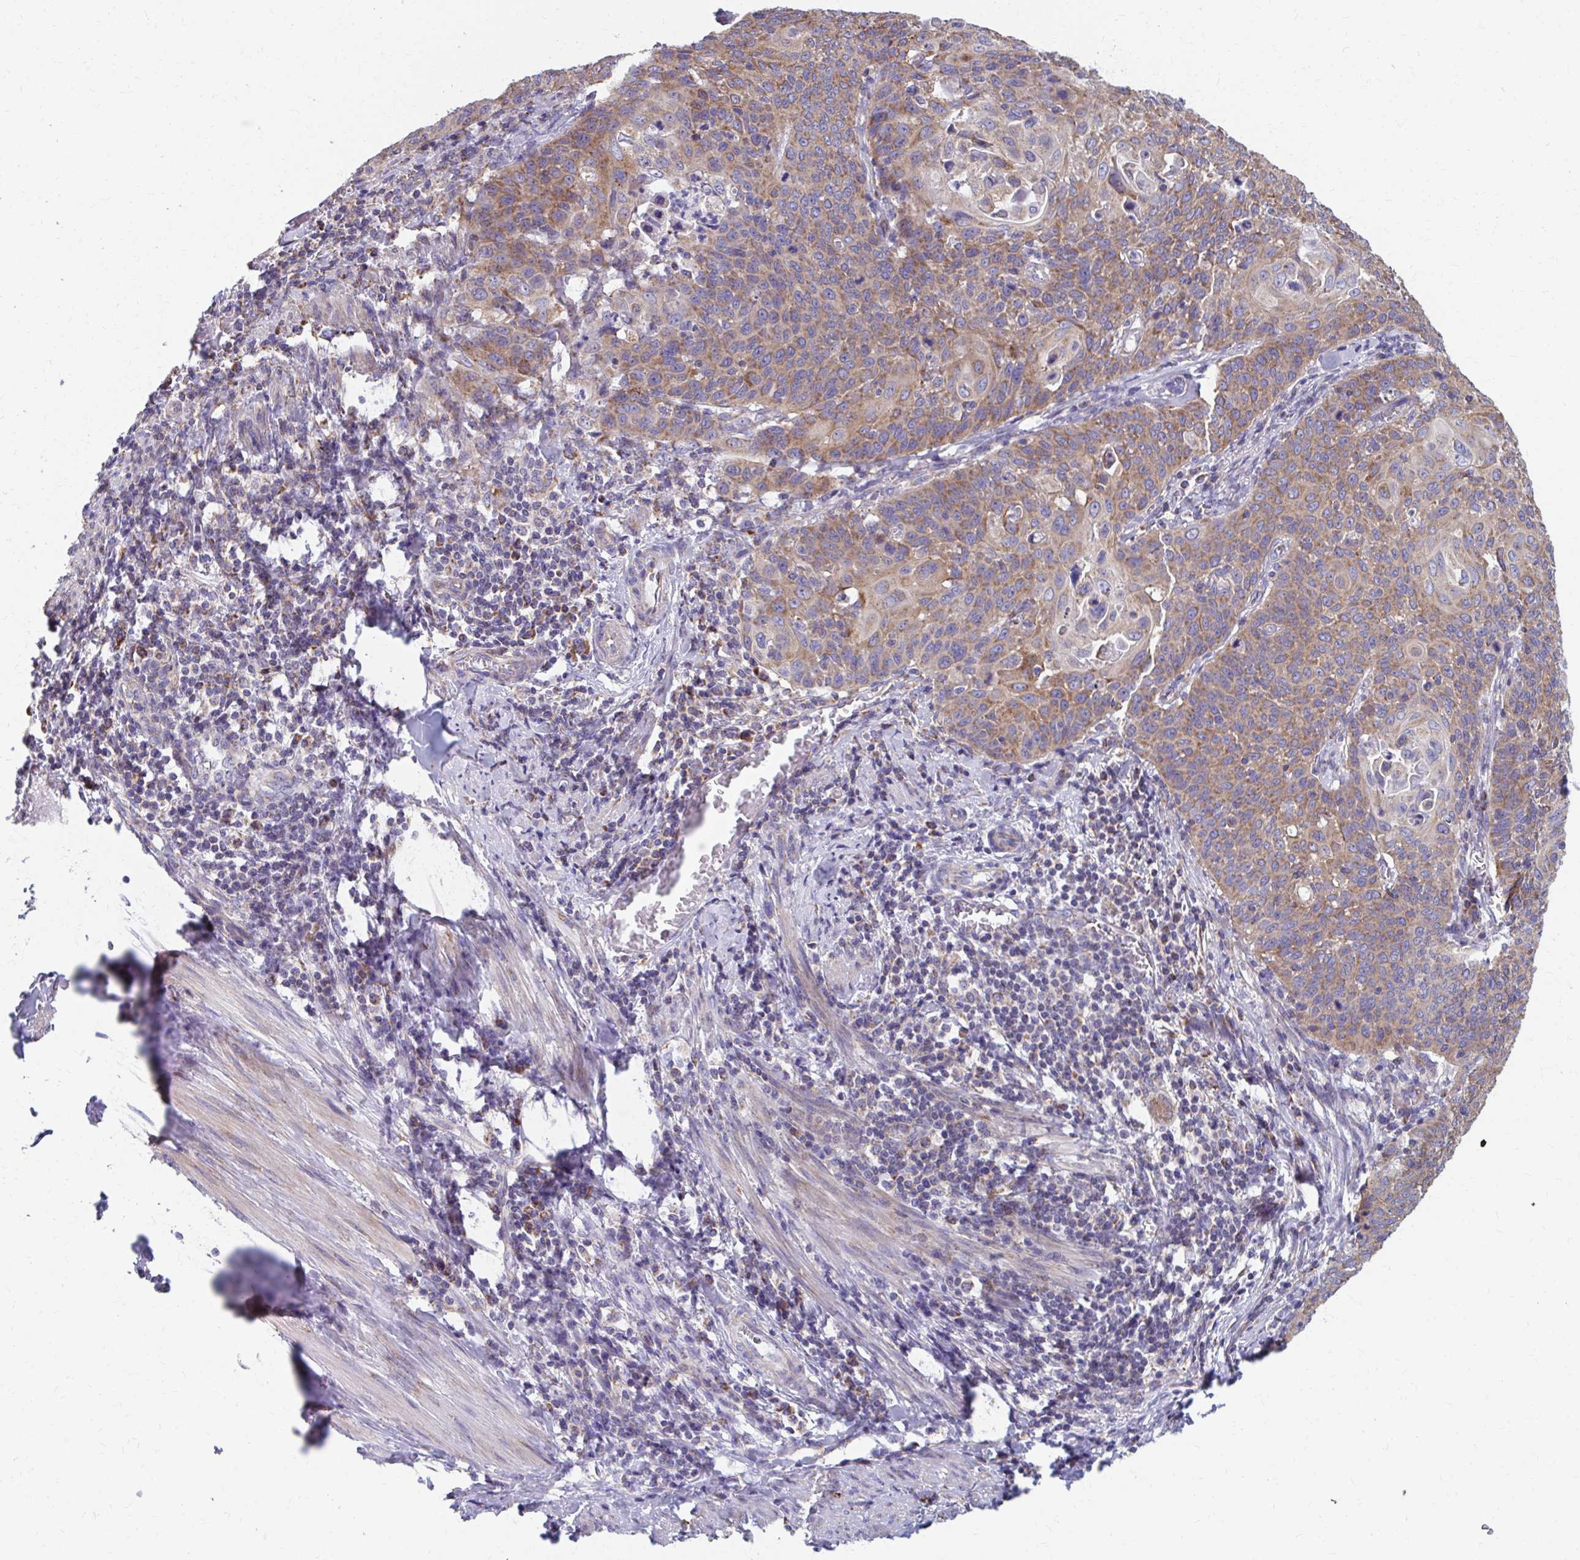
{"staining": {"intensity": "moderate", "quantity": ">75%", "location": "cytoplasmic/membranous"}, "tissue": "cervical cancer", "cell_type": "Tumor cells", "image_type": "cancer", "snomed": [{"axis": "morphology", "description": "Squamous cell carcinoma, NOS"}, {"axis": "topography", "description": "Cervix"}], "caption": "Cervical cancer tissue demonstrates moderate cytoplasmic/membranous positivity in about >75% of tumor cells", "gene": "RCC1L", "patient": {"sex": "female", "age": 65}}